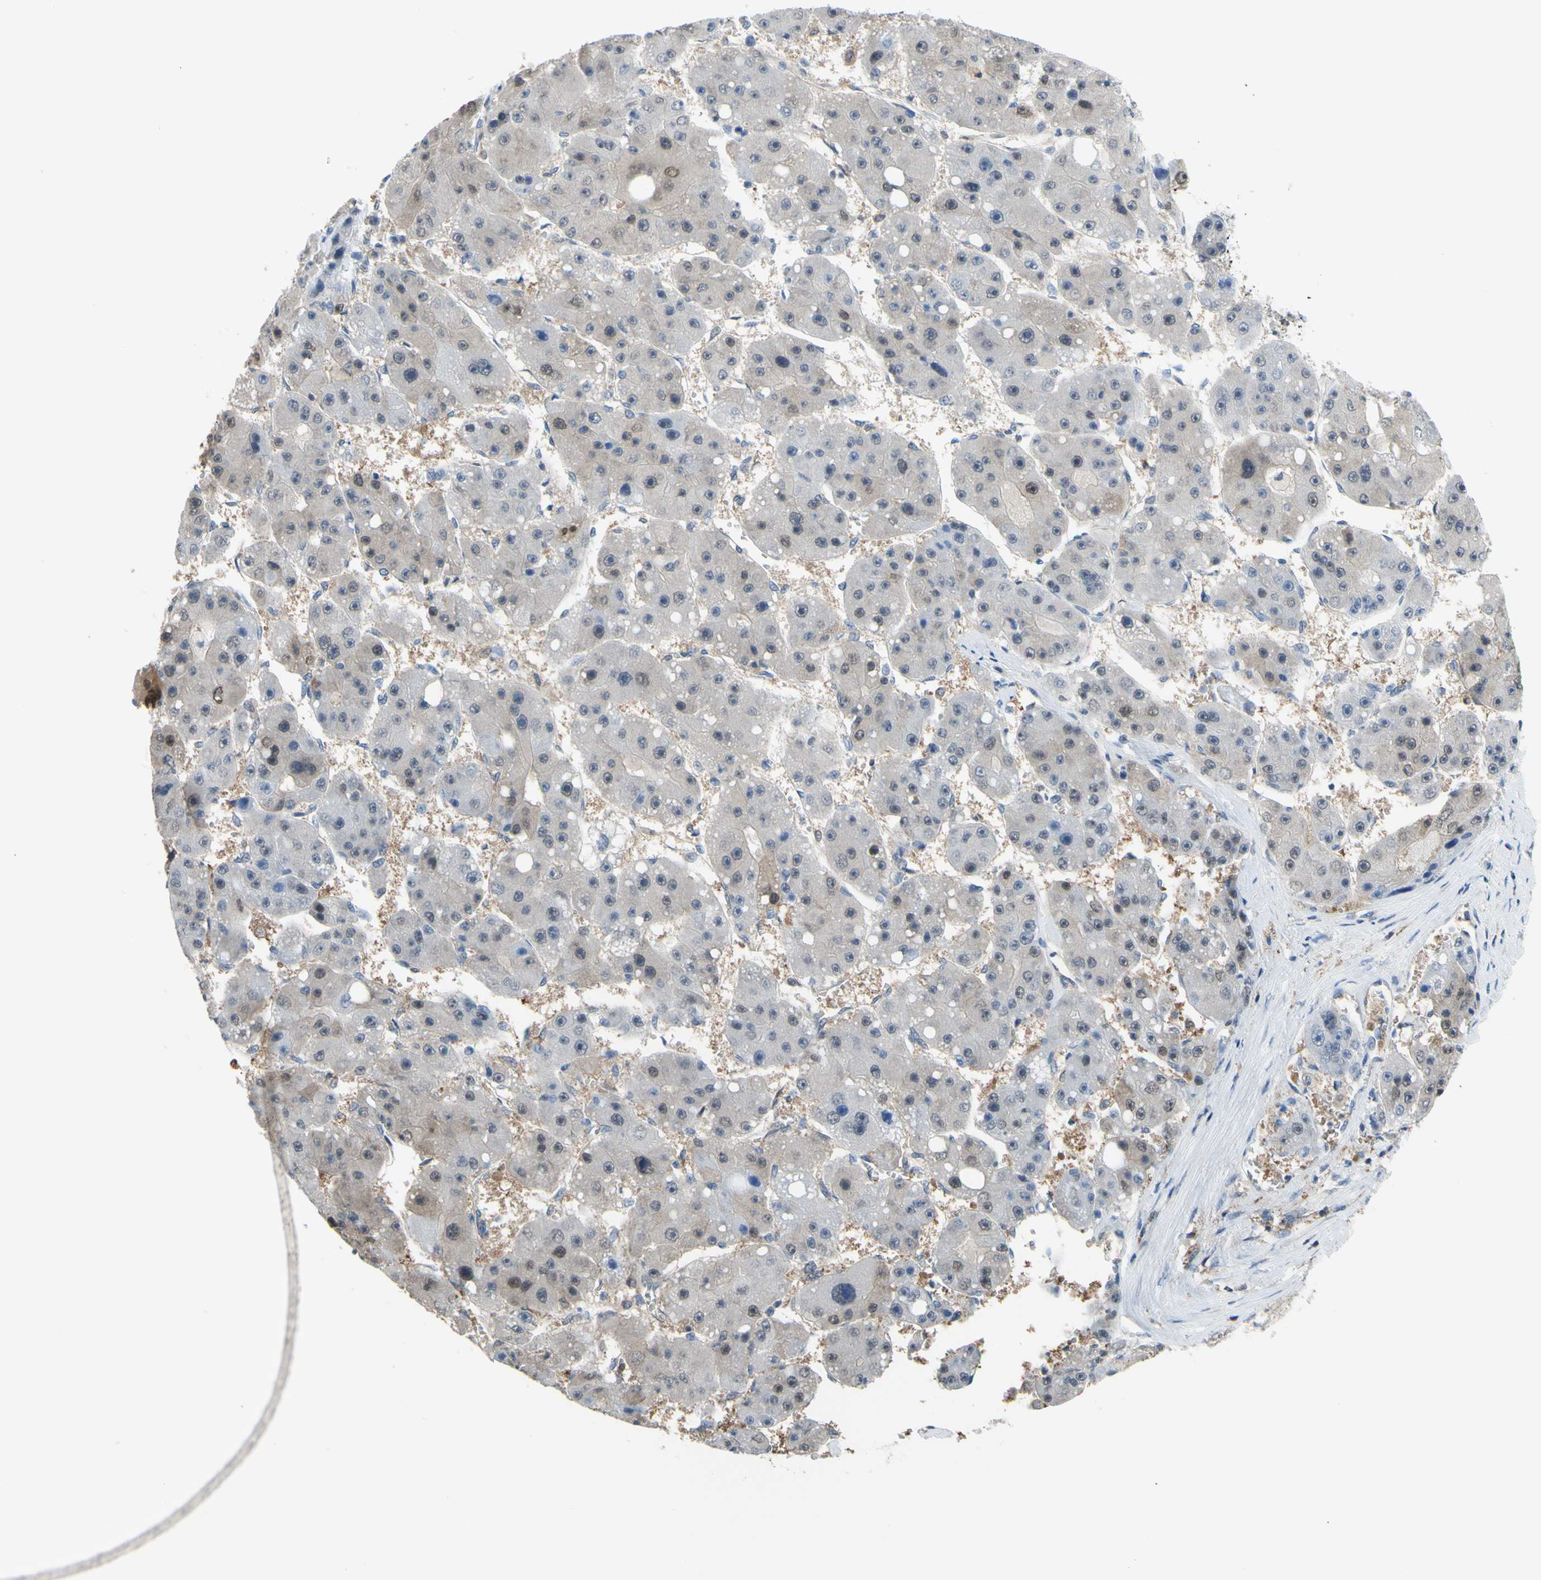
{"staining": {"intensity": "weak", "quantity": "25%-75%", "location": "cytoplasmic/membranous,nuclear"}, "tissue": "liver cancer", "cell_type": "Tumor cells", "image_type": "cancer", "snomed": [{"axis": "morphology", "description": "Carcinoma, Hepatocellular, NOS"}, {"axis": "topography", "description": "Liver"}], "caption": "Immunohistochemistry (IHC) of human liver cancer displays low levels of weak cytoplasmic/membranous and nuclear expression in approximately 25%-75% of tumor cells.", "gene": "UPK3B", "patient": {"sex": "female", "age": 61}}